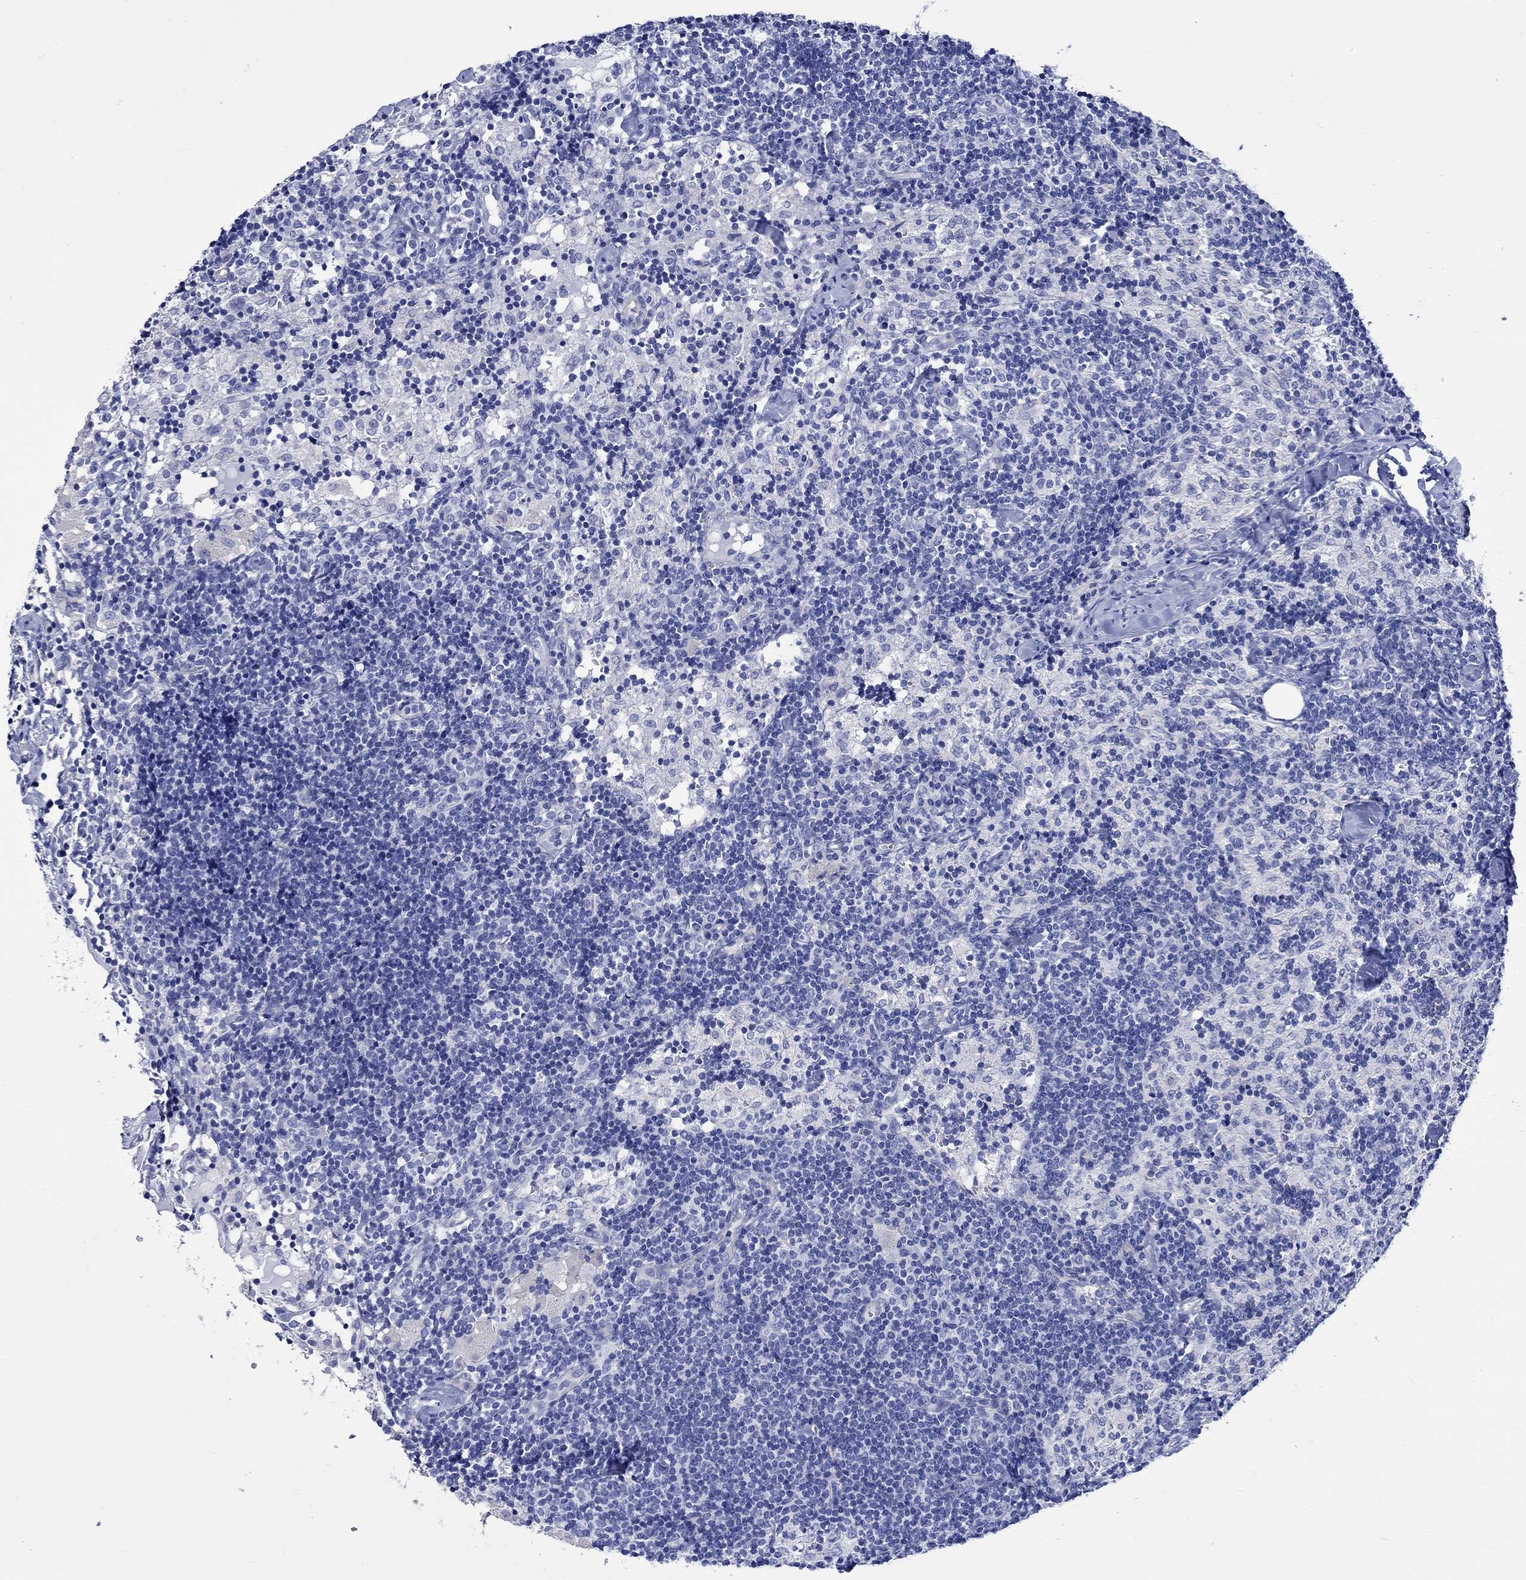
{"staining": {"intensity": "negative", "quantity": "none", "location": "none"}, "tissue": "lymph node", "cell_type": "Non-germinal center cells", "image_type": "normal", "snomed": [{"axis": "morphology", "description": "Normal tissue, NOS"}, {"axis": "topography", "description": "Lymph node"}], "caption": "Lymph node stained for a protein using immunohistochemistry reveals no staining non-germinal center cells.", "gene": "HARBI1", "patient": {"sex": "female", "age": 52}}